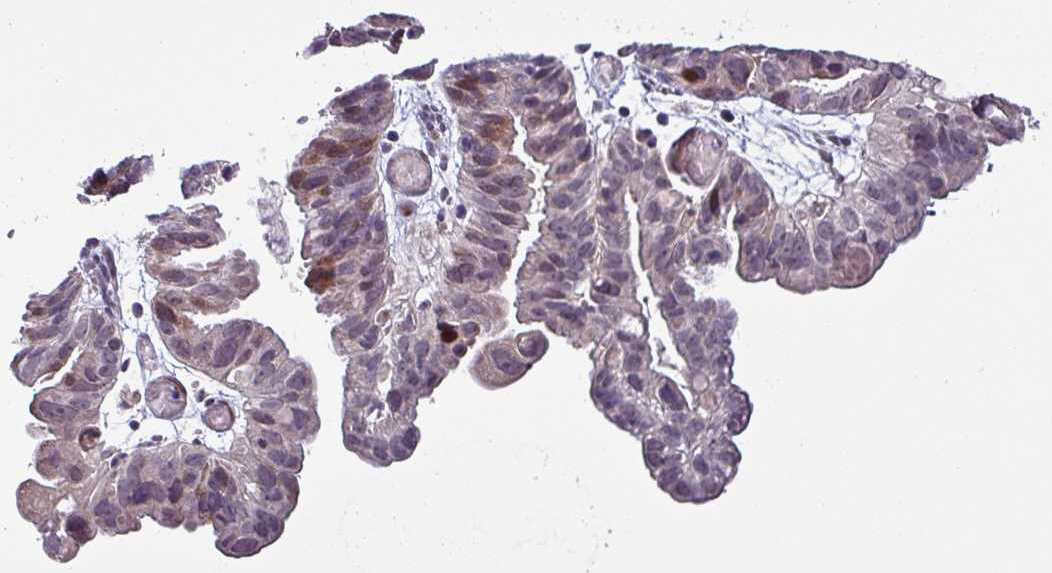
{"staining": {"intensity": "moderate", "quantity": "<25%", "location": "cytoplasmic/membranous,nuclear"}, "tissue": "ovarian cancer", "cell_type": "Tumor cells", "image_type": "cancer", "snomed": [{"axis": "morphology", "description": "Cystadenocarcinoma, serous, NOS"}, {"axis": "topography", "description": "Ovary"}], "caption": "Immunohistochemistry micrograph of human serous cystadenocarcinoma (ovarian) stained for a protein (brown), which demonstrates low levels of moderate cytoplasmic/membranous and nuclear positivity in about <25% of tumor cells.", "gene": "GRAPL", "patient": {"sex": "female", "age": 56}}